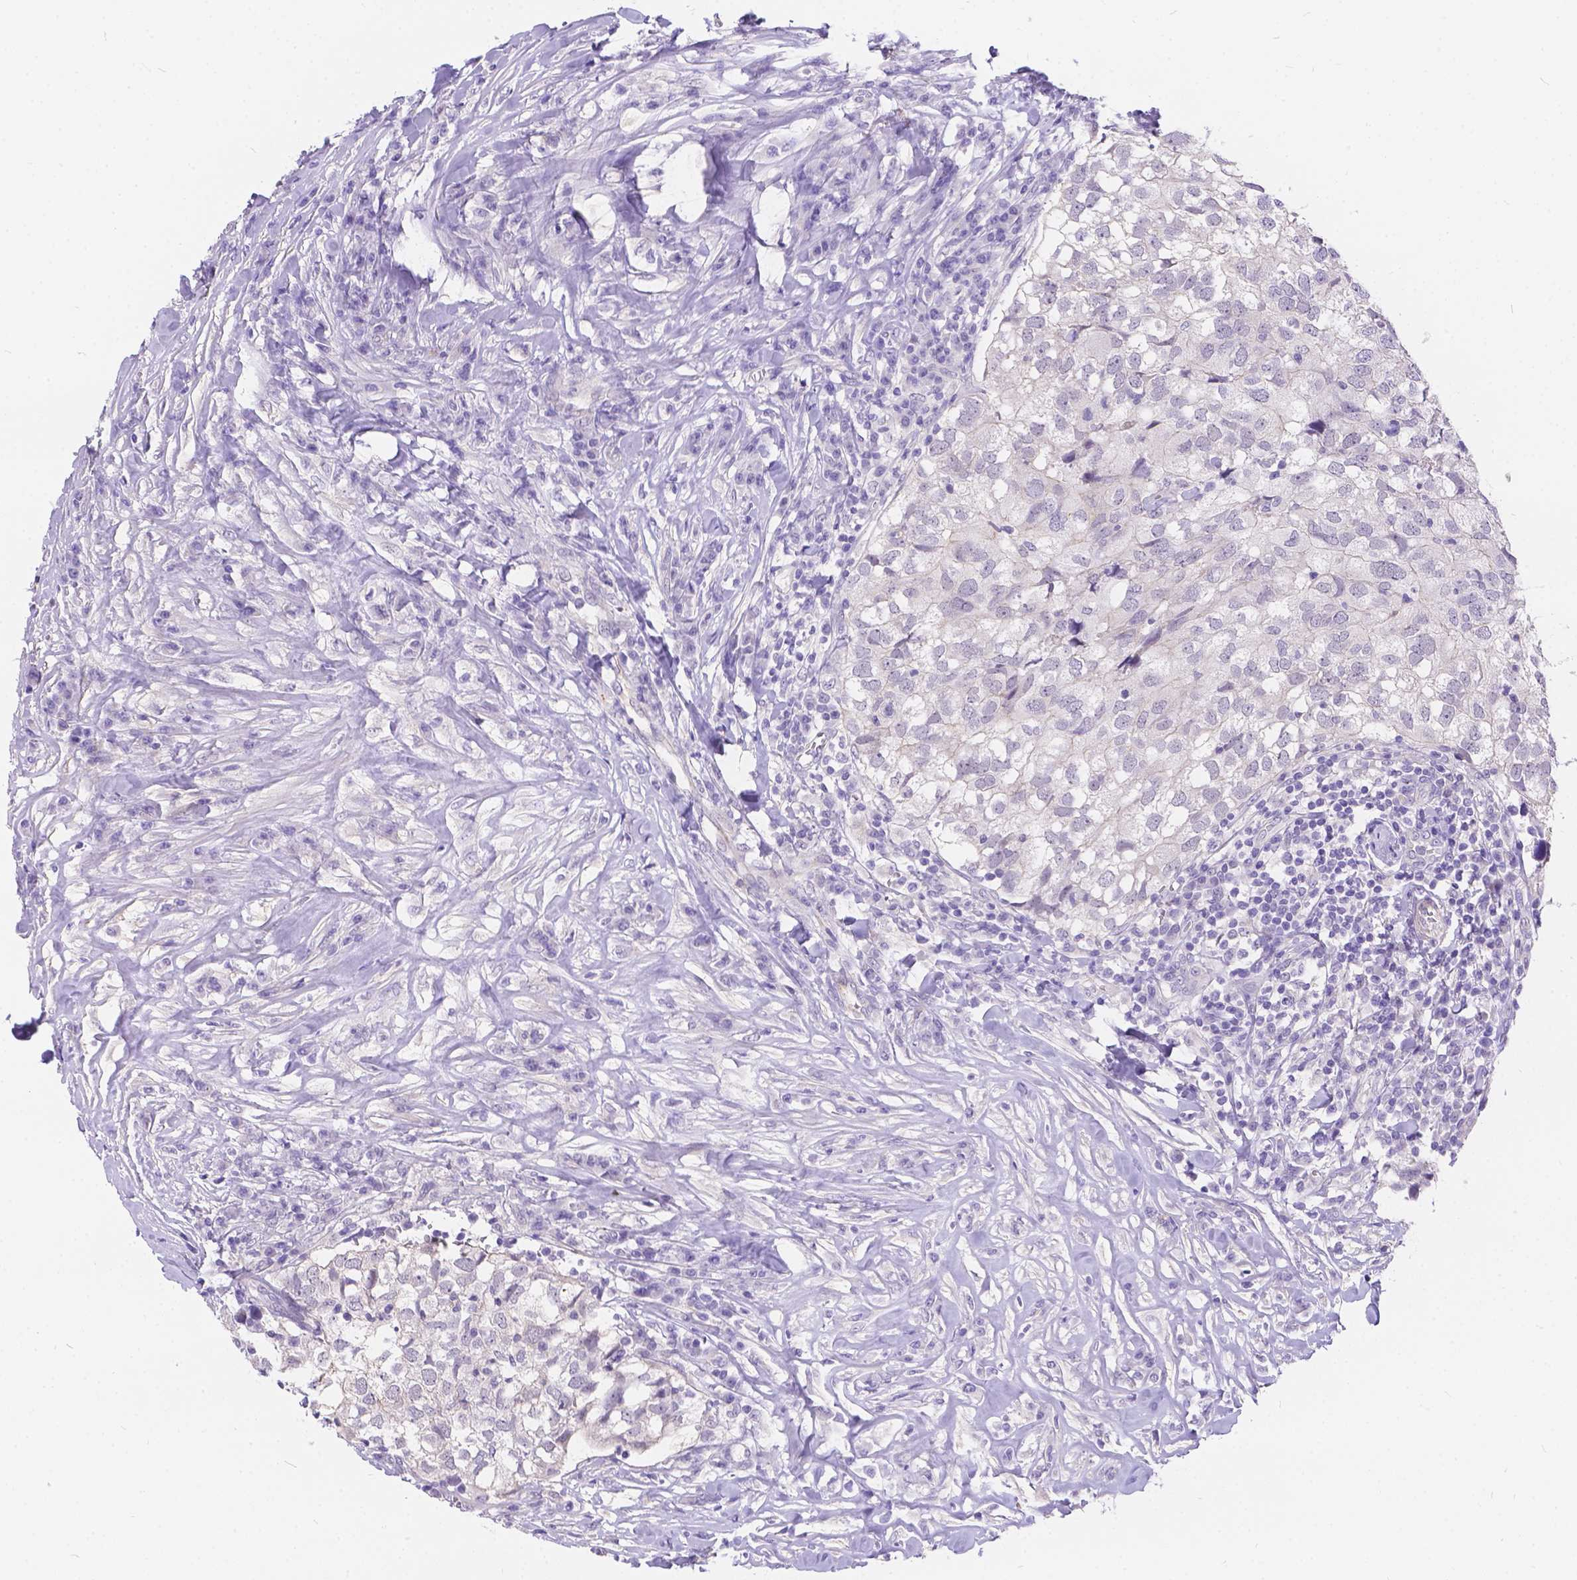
{"staining": {"intensity": "negative", "quantity": "none", "location": "none"}, "tissue": "breast cancer", "cell_type": "Tumor cells", "image_type": "cancer", "snomed": [{"axis": "morphology", "description": "Duct carcinoma"}, {"axis": "topography", "description": "Breast"}], "caption": "There is no significant positivity in tumor cells of infiltrating ductal carcinoma (breast). (Brightfield microscopy of DAB immunohistochemistry at high magnification).", "gene": "DLEC1", "patient": {"sex": "female", "age": 30}}